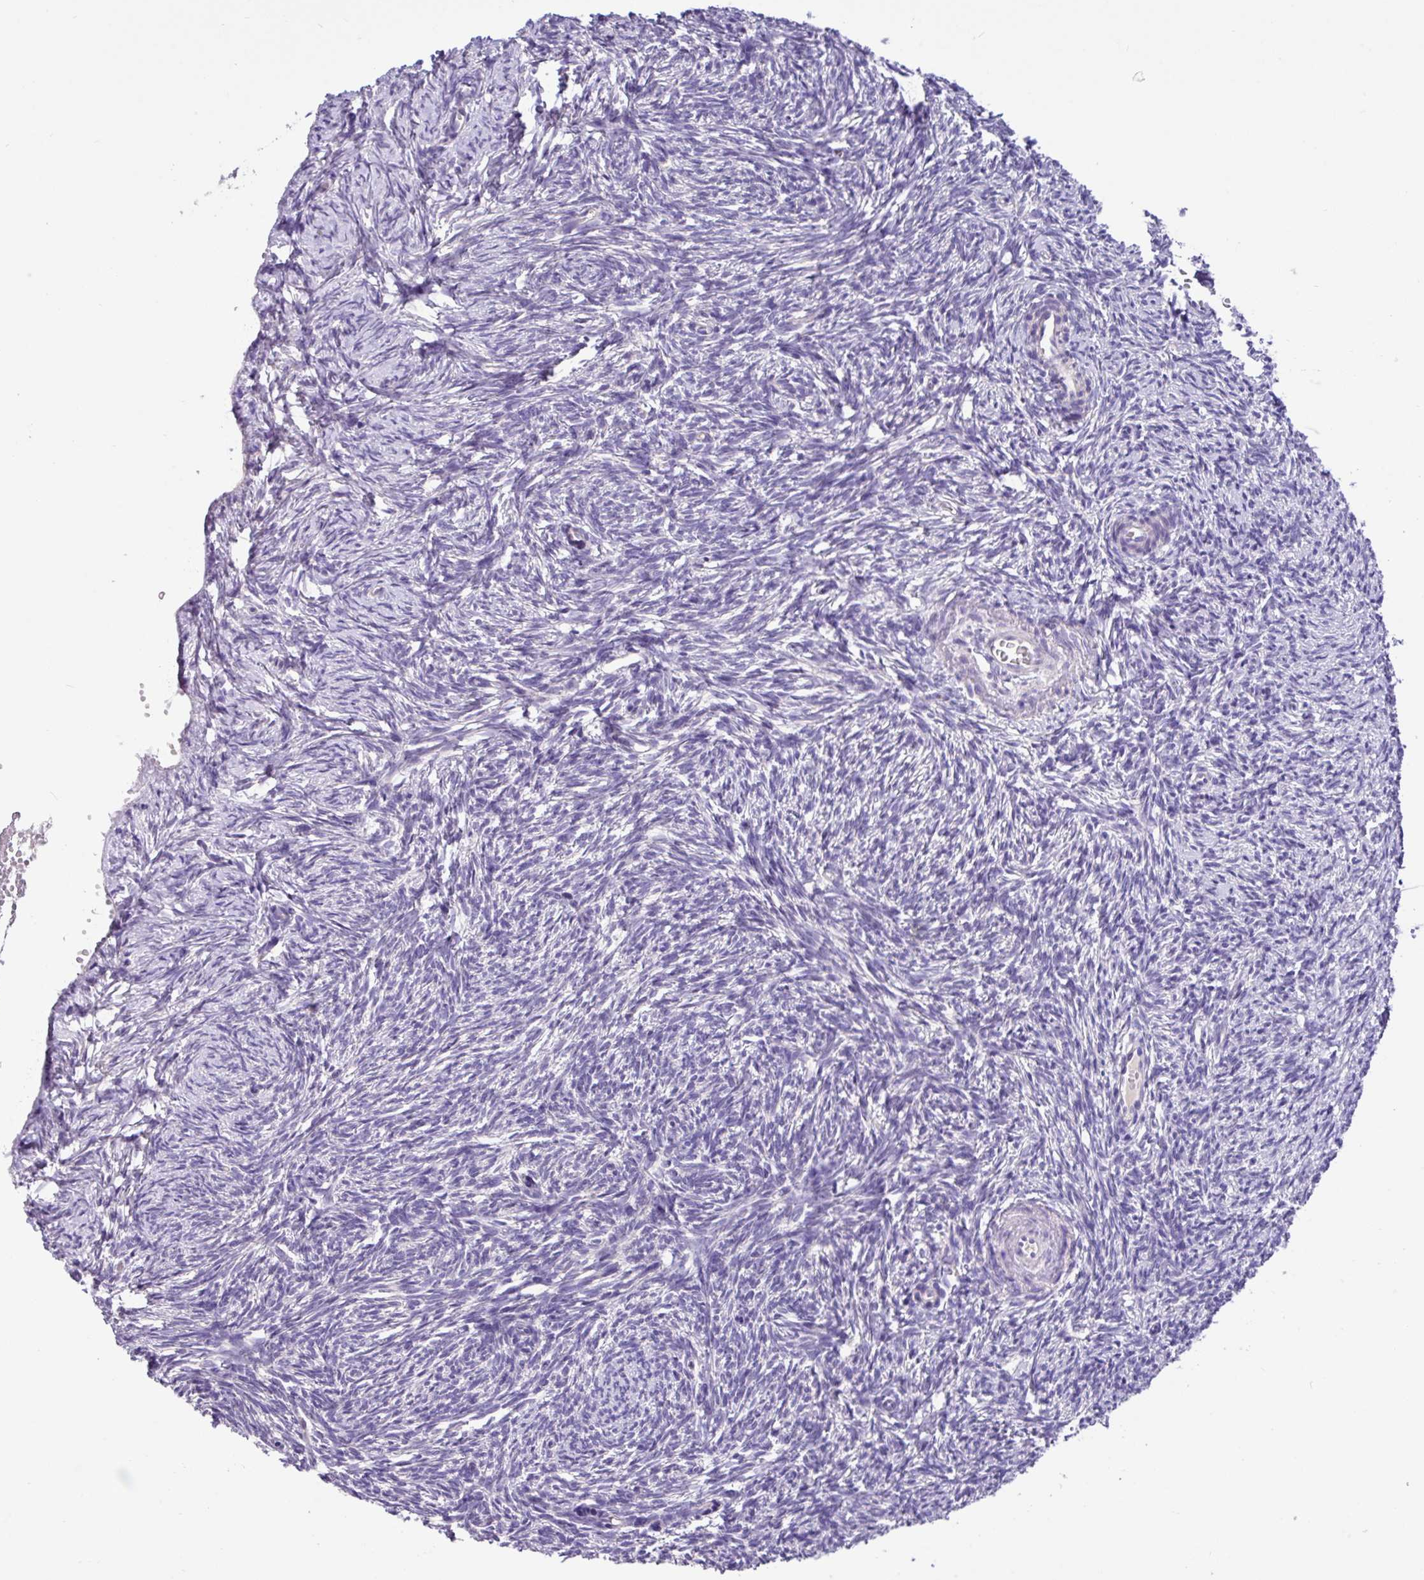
{"staining": {"intensity": "weak", "quantity": "25%-75%", "location": "cytoplasmic/membranous"}, "tissue": "ovary", "cell_type": "Follicle cells", "image_type": "normal", "snomed": [{"axis": "morphology", "description": "Normal tissue, NOS"}, {"axis": "topography", "description": "Ovary"}], "caption": "A brown stain shows weak cytoplasmic/membranous staining of a protein in follicle cells of normal ovary. The staining was performed using DAB (3,3'-diaminobenzidine) to visualize the protein expression in brown, while the nuclei were stained in blue with hematoxylin (Magnification: 20x).", "gene": "PAX8", "patient": {"sex": "female", "age": 51}}